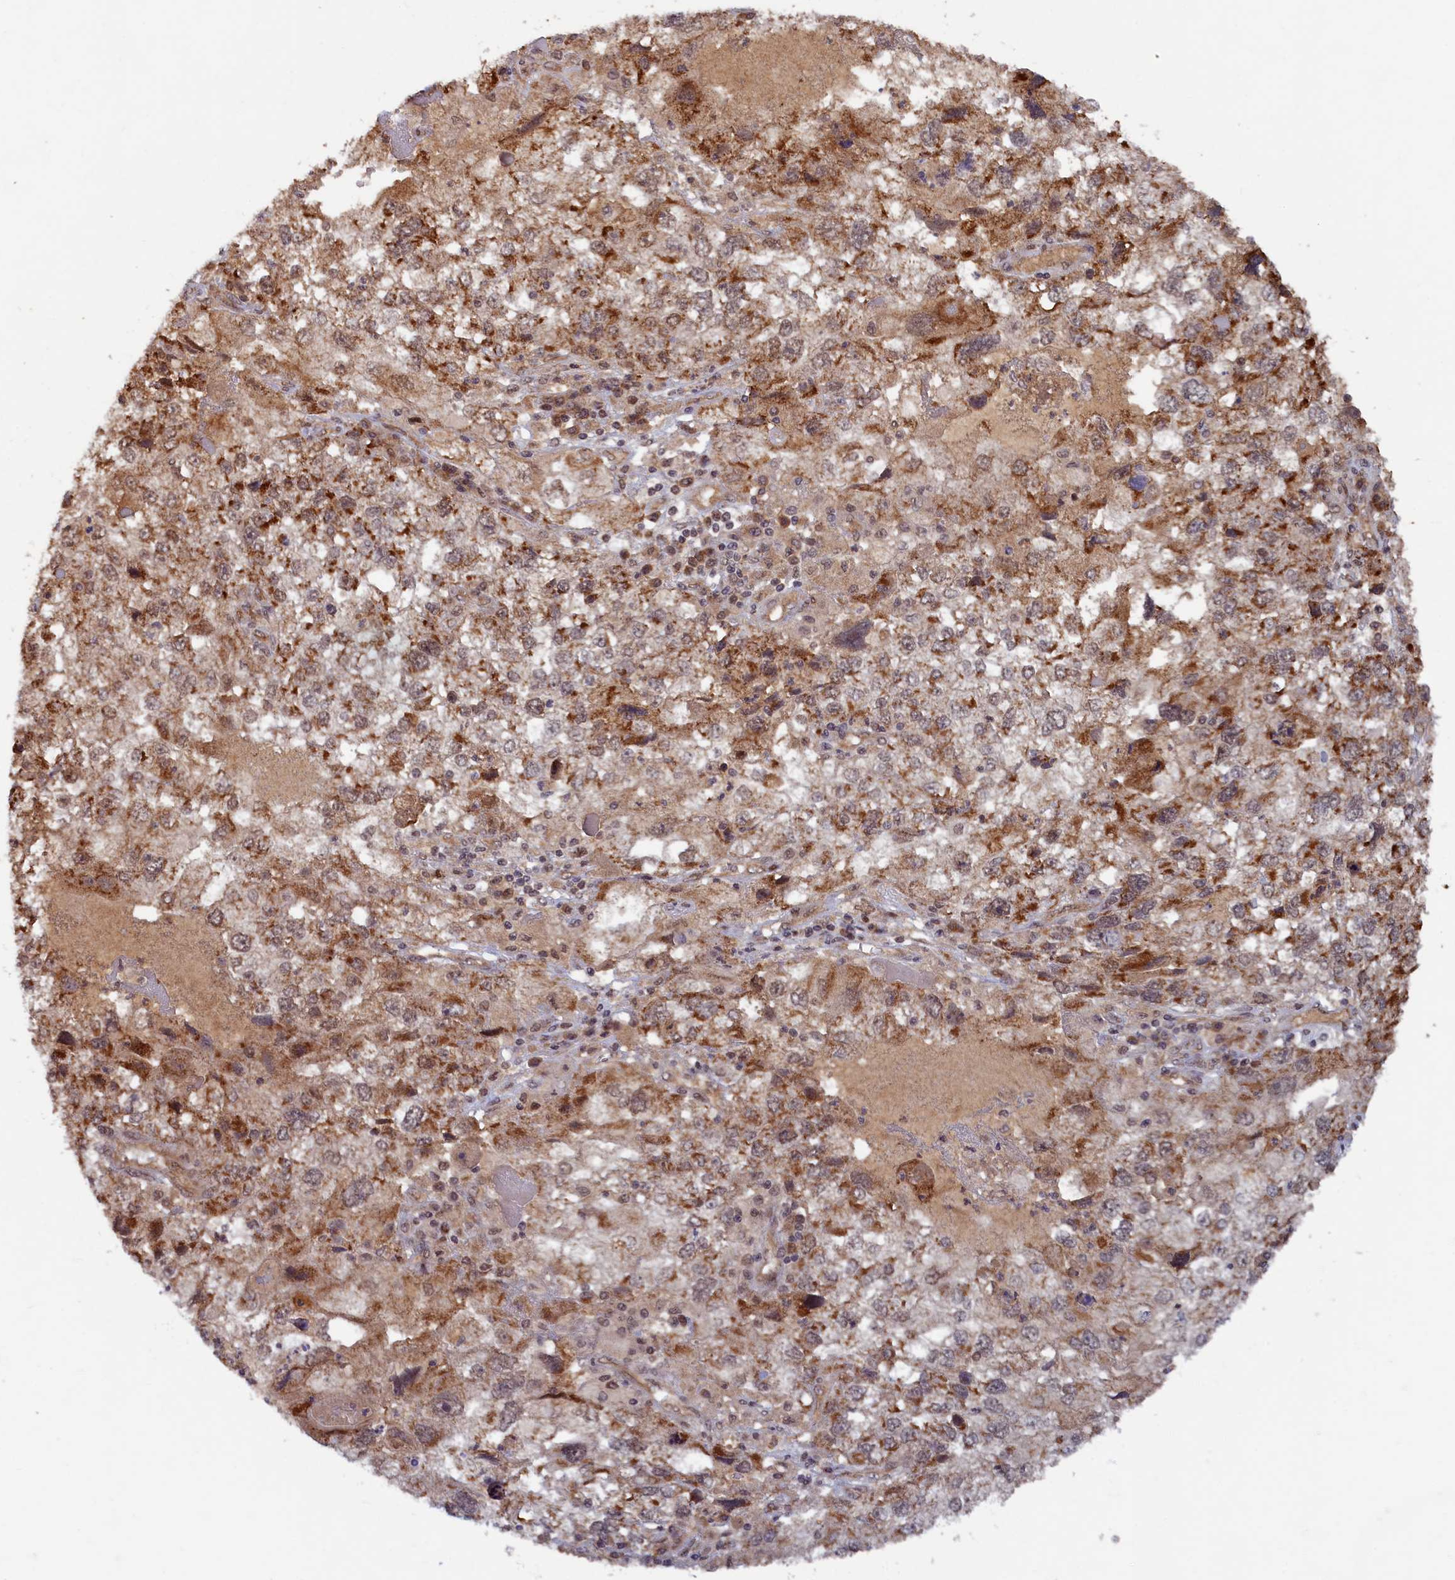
{"staining": {"intensity": "moderate", "quantity": ">75%", "location": "cytoplasmic/membranous"}, "tissue": "endometrial cancer", "cell_type": "Tumor cells", "image_type": "cancer", "snomed": [{"axis": "morphology", "description": "Adenocarcinoma, NOS"}, {"axis": "topography", "description": "Endometrium"}], "caption": "Immunohistochemistry (IHC) (DAB) staining of endometrial cancer exhibits moderate cytoplasmic/membranous protein positivity in about >75% of tumor cells.", "gene": "BRCA1", "patient": {"sex": "female", "age": 49}}